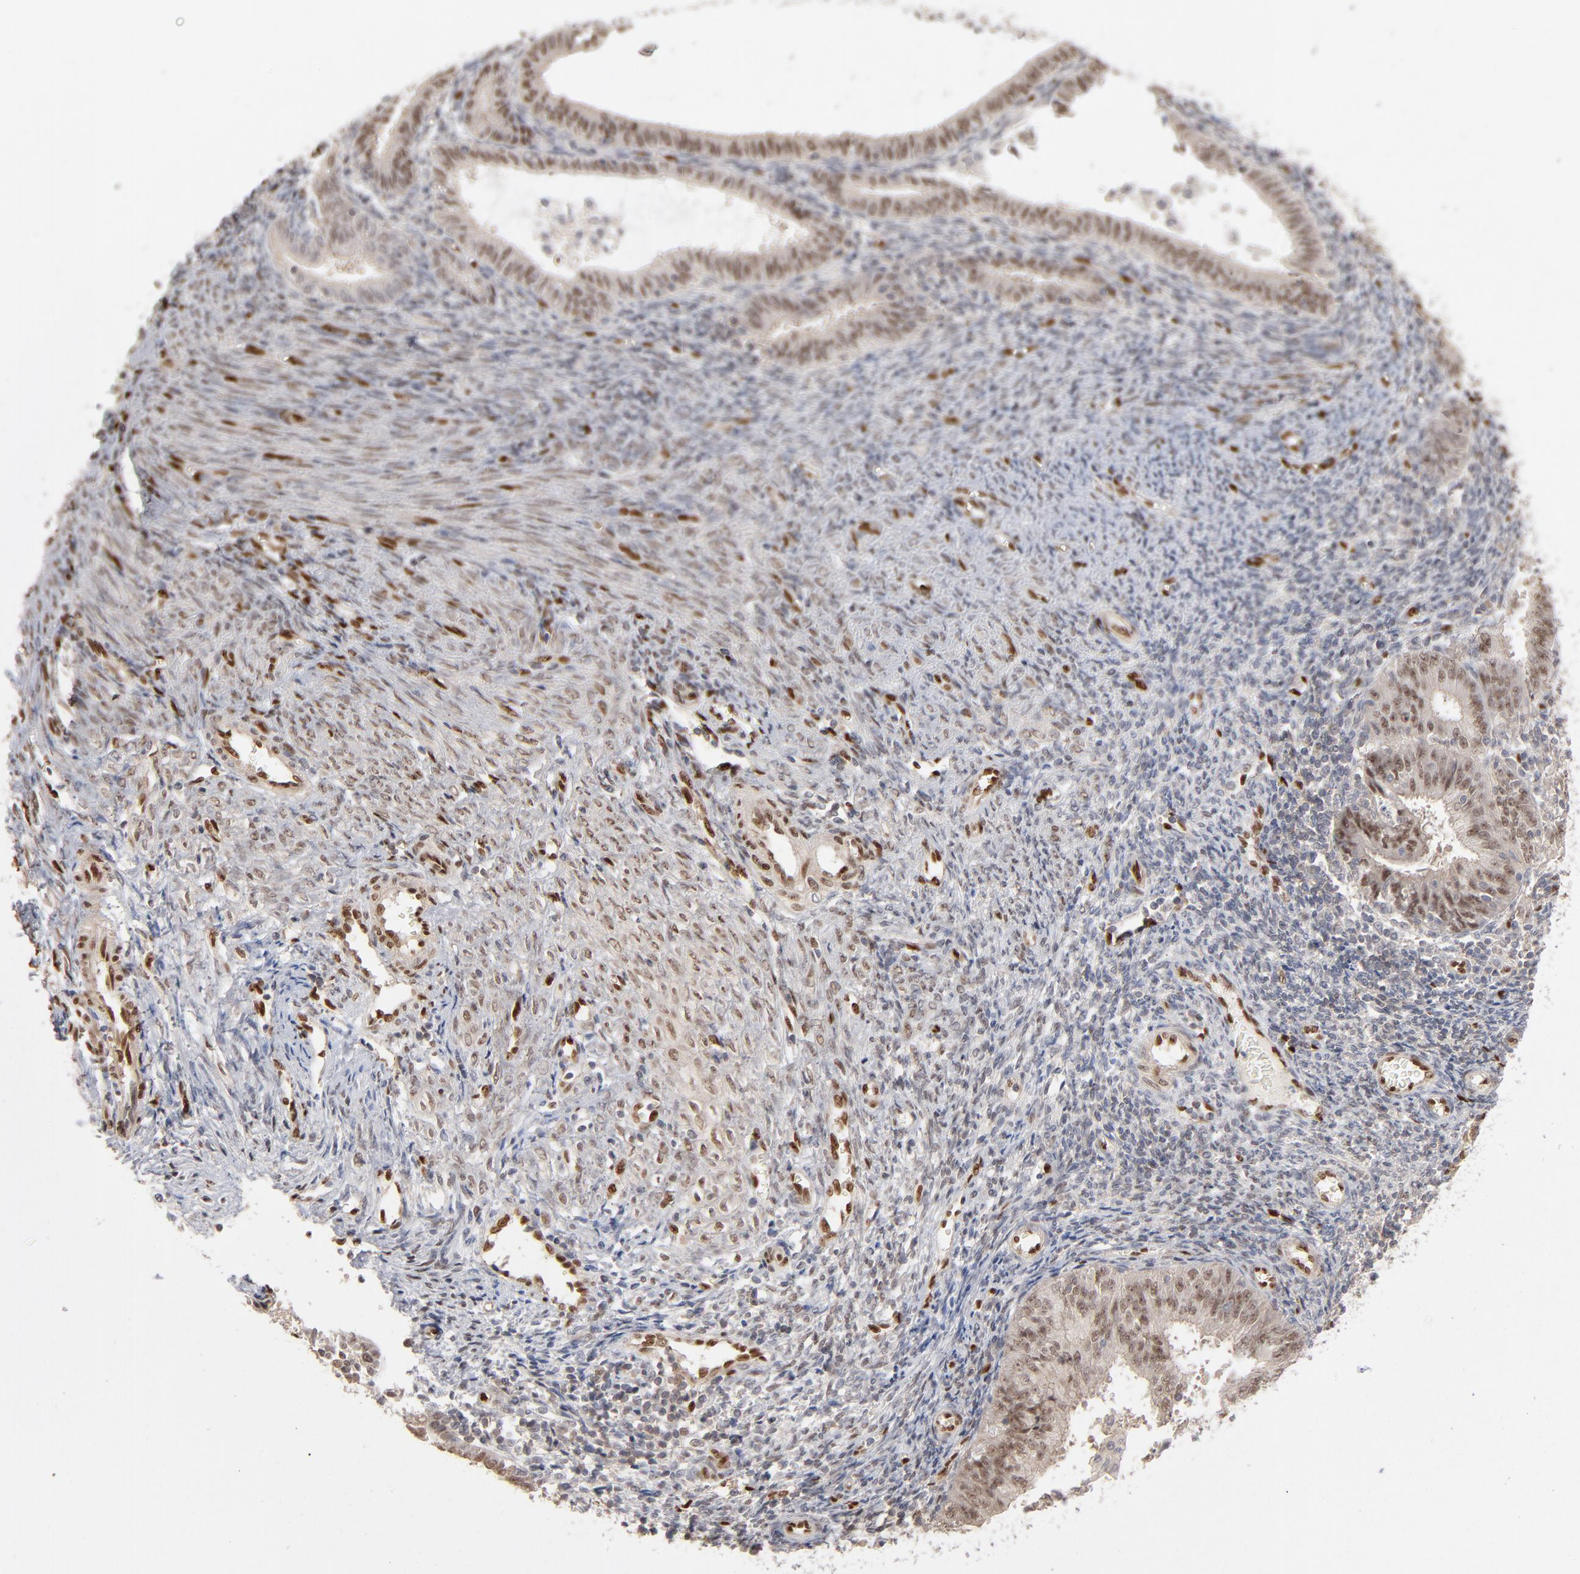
{"staining": {"intensity": "moderate", "quantity": "25%-75%", "location": "nuclear"}, "tissue": "endometrial cancer", "cell_type": "Tumor cells", "image_type": "cancer", "snomed": [{"axis": "morphology", "description": "Adenocarcinoma, NOS"}, {"axis": "topography", "description": "Endometrium"}], "caption": "Tumor cells reveal medium levels of moderate nuclear expression in approximately 25%-75% of cells in human endometrial adenocarcinoma.", "gene": "NFIB", "patient": {"sex": "female", "age": 42}}